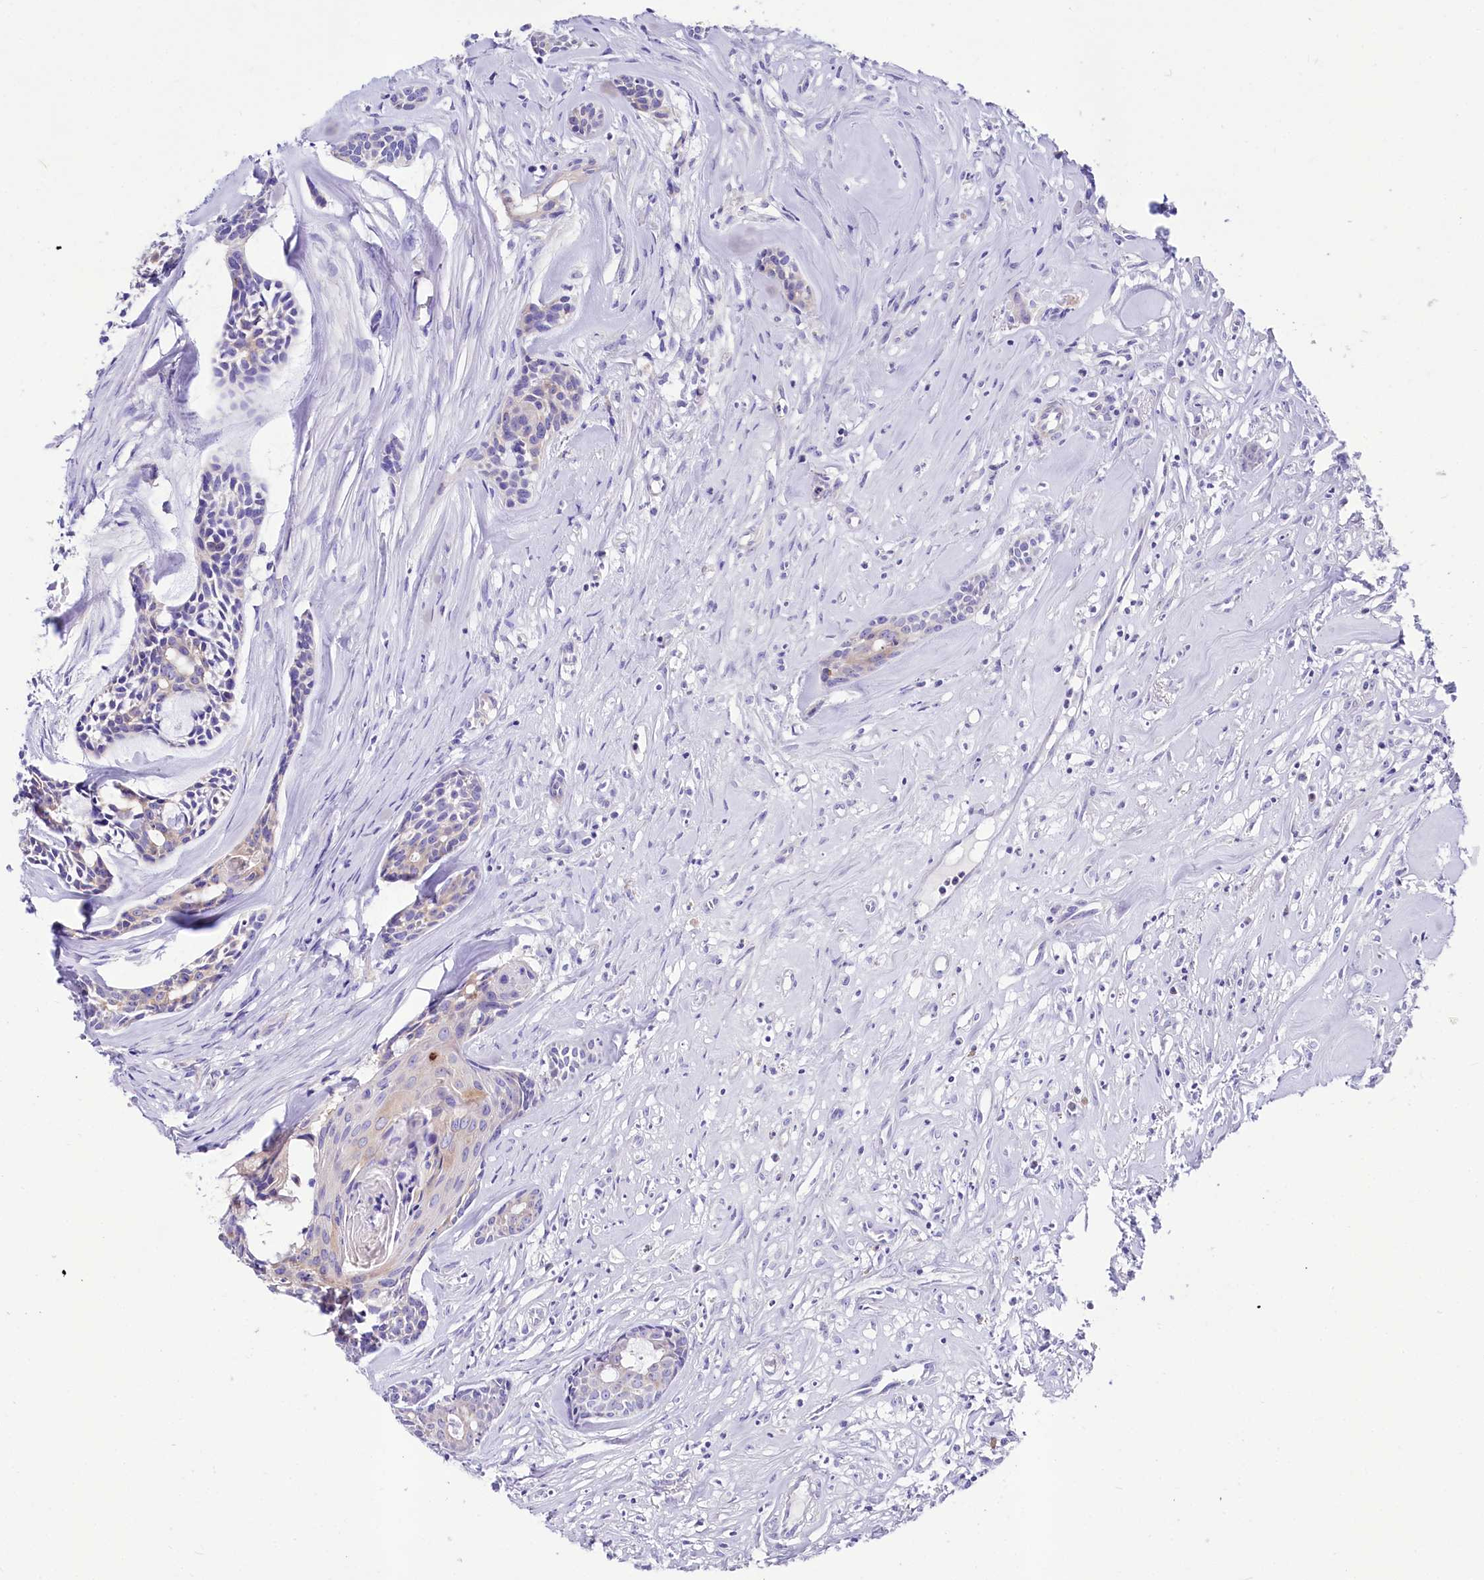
{"staining": {"intensity": "negative", "quantity": "none", "location": "none"}, "tissue": "head and neck cancer", "cell_type": "Tumor cells", "image_type": "cancer", "snomed": [{"axis": "morphology", "description": "Adenocarcinoma, NOS"}, {"axis": "topography", "description": "Subcutis"}, {"axis": "topography", "description": "Head-Neck"}], "caption": "This is a photomicrograph of immunohistochemistry staining of adenocarcinoma (head and neck), which shows no positivity in tumor cells.", "gene": "ABHD5", "patient": {"sex": "female", "age": 73}}